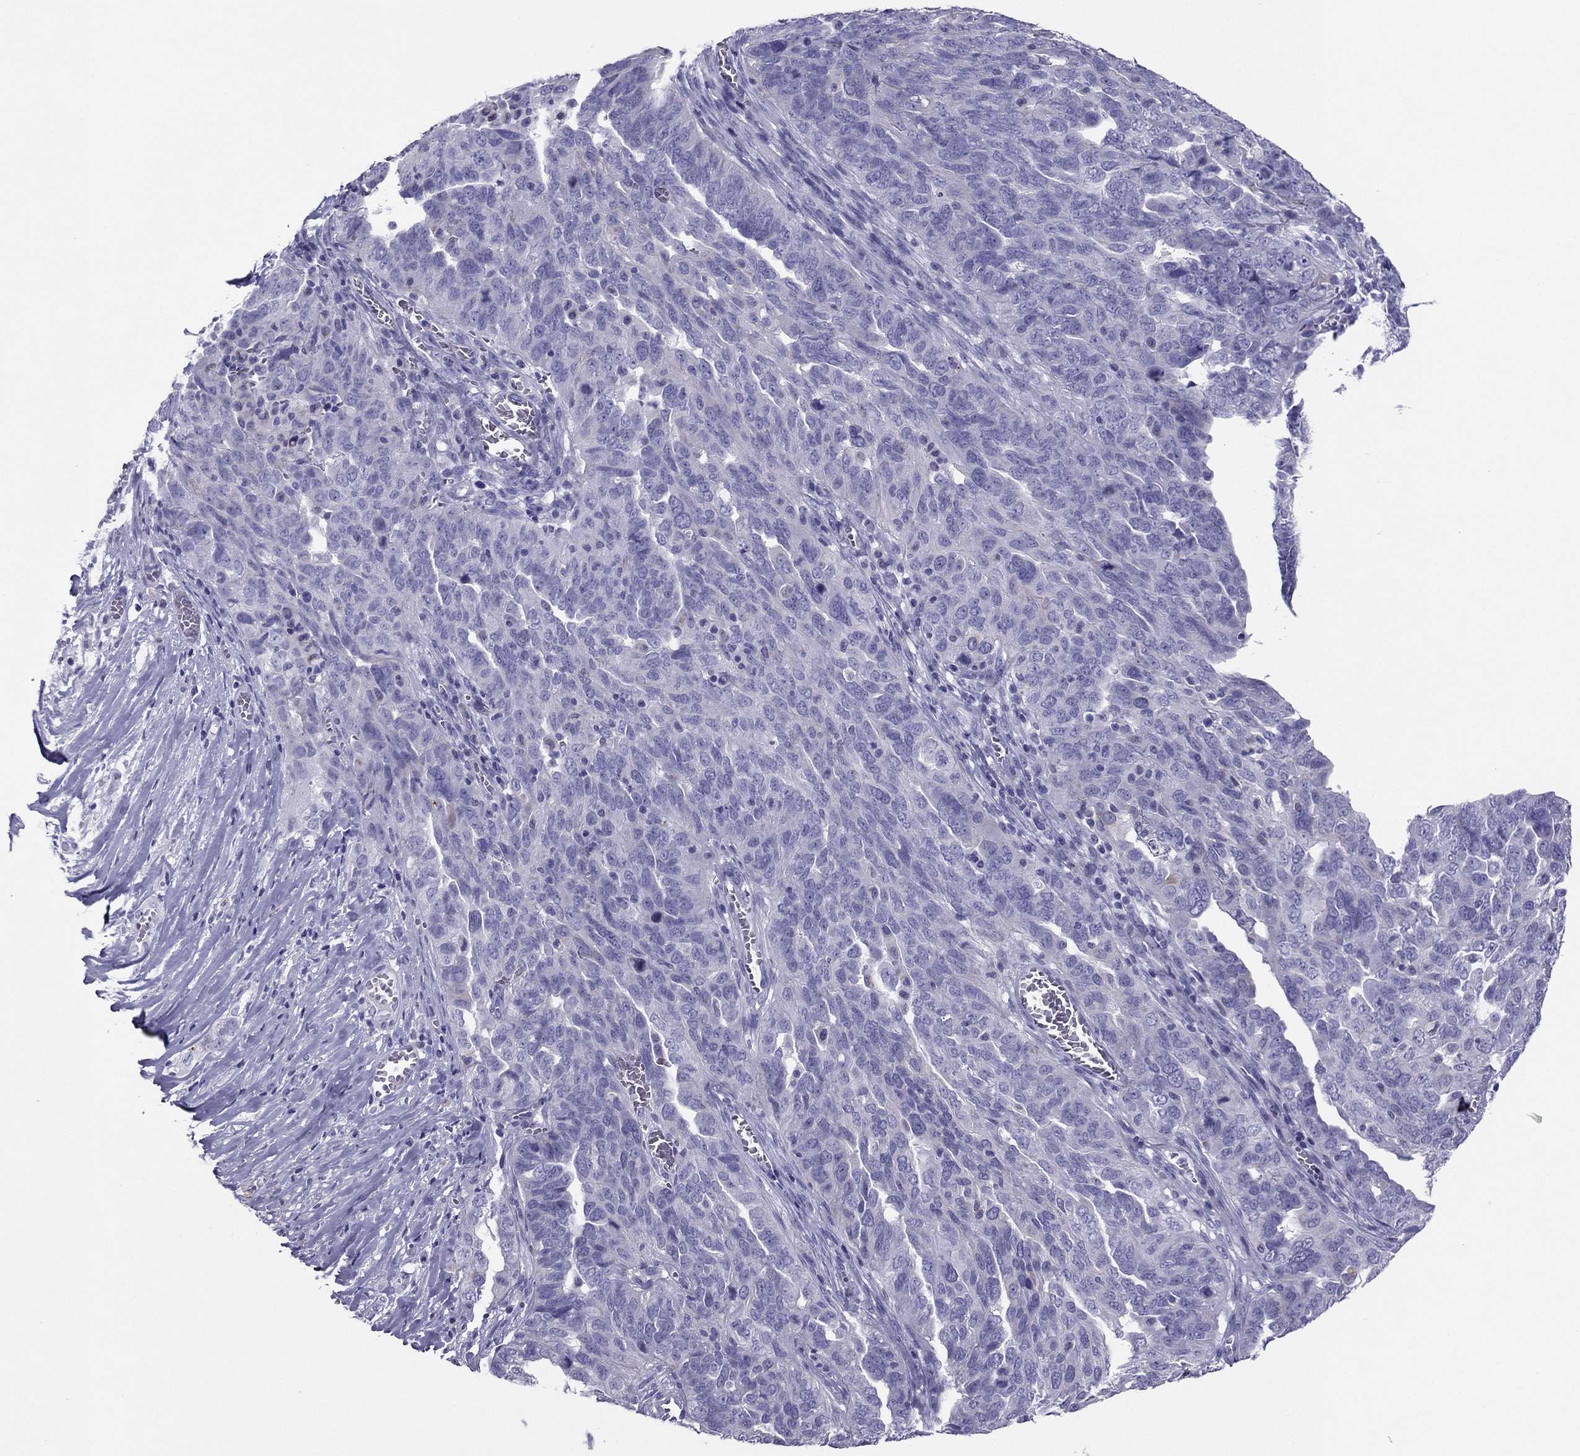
{"staining": {"intensity": "negative", "quantity": "none", "location": "none"}, "tissue": "ovarian cancer", "cell_type": "Tumor cells", "image_type": "cancer", "snomed": [{"axis": "morphology", "description": "Carcinoma, endometroid"}, {"axis": "topography", "description": "Soft tissue"}, {"axis": "topography", "description": "Ovary"}], "caption": "High power microscopy photomicrograph of an immunohistochemistry histopathology image of ovarian cancer (endometroid carcinoma), revealing no significant positivity in tumor cells.", "gene": "MAEL", "patient": {"sex": "female", "age": 52}}